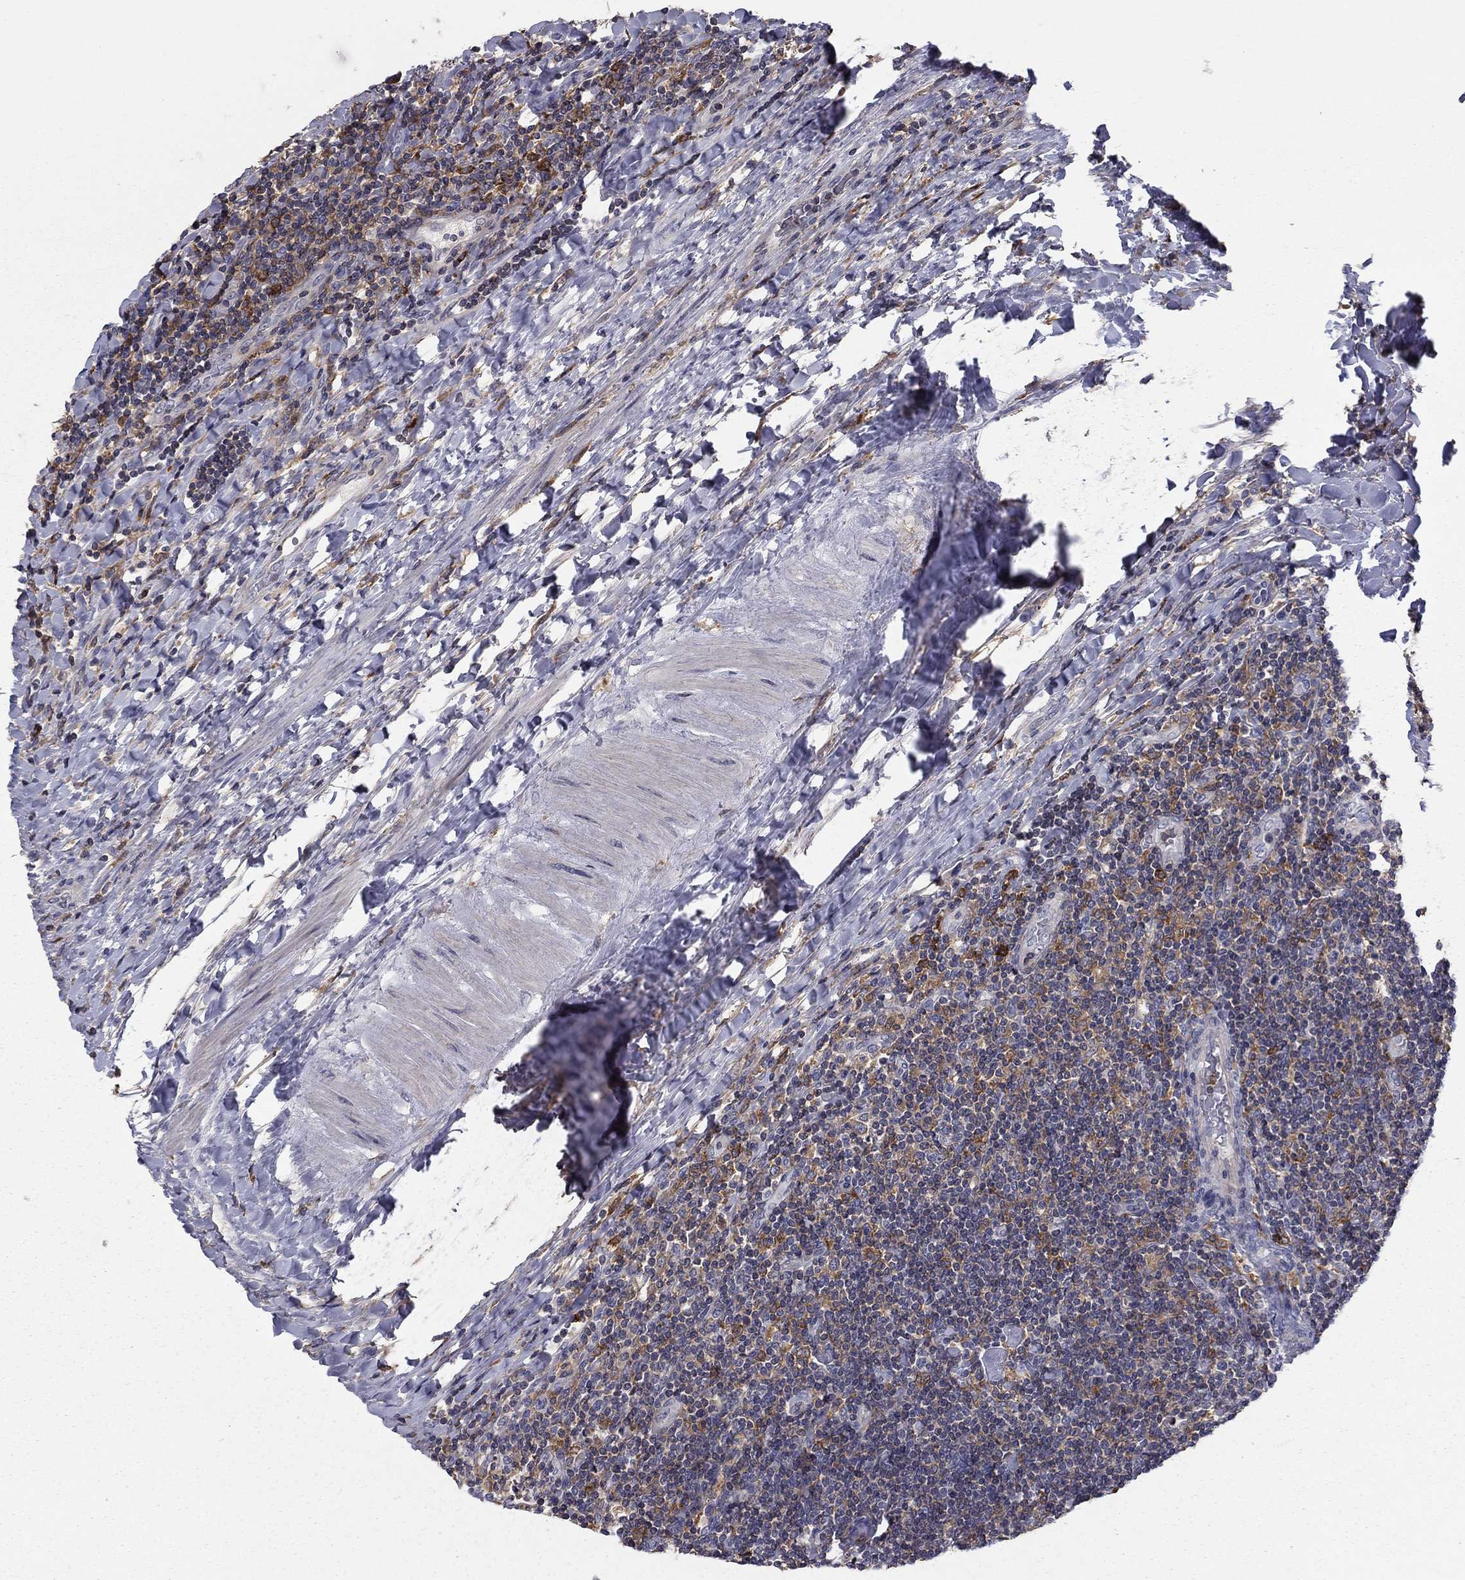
{"staining": {"intensity": "negative", "quantity": "none", "location": "none"}, "tissue": "lymphoma", "cell_type": "Tumor cells", "image_type": "cancer", "snomed": [{"axis": "morphology", "description": "Hodgkin's disease, NOS"}, {"axis": "topography", "description": "Lymph node"}], "caption": "Protein analysis of Hodgkin's disease exhibits no significant staining in tumor cells.", "gene": "PLCB2", "patient": {"sex": "male", "age": 40}}